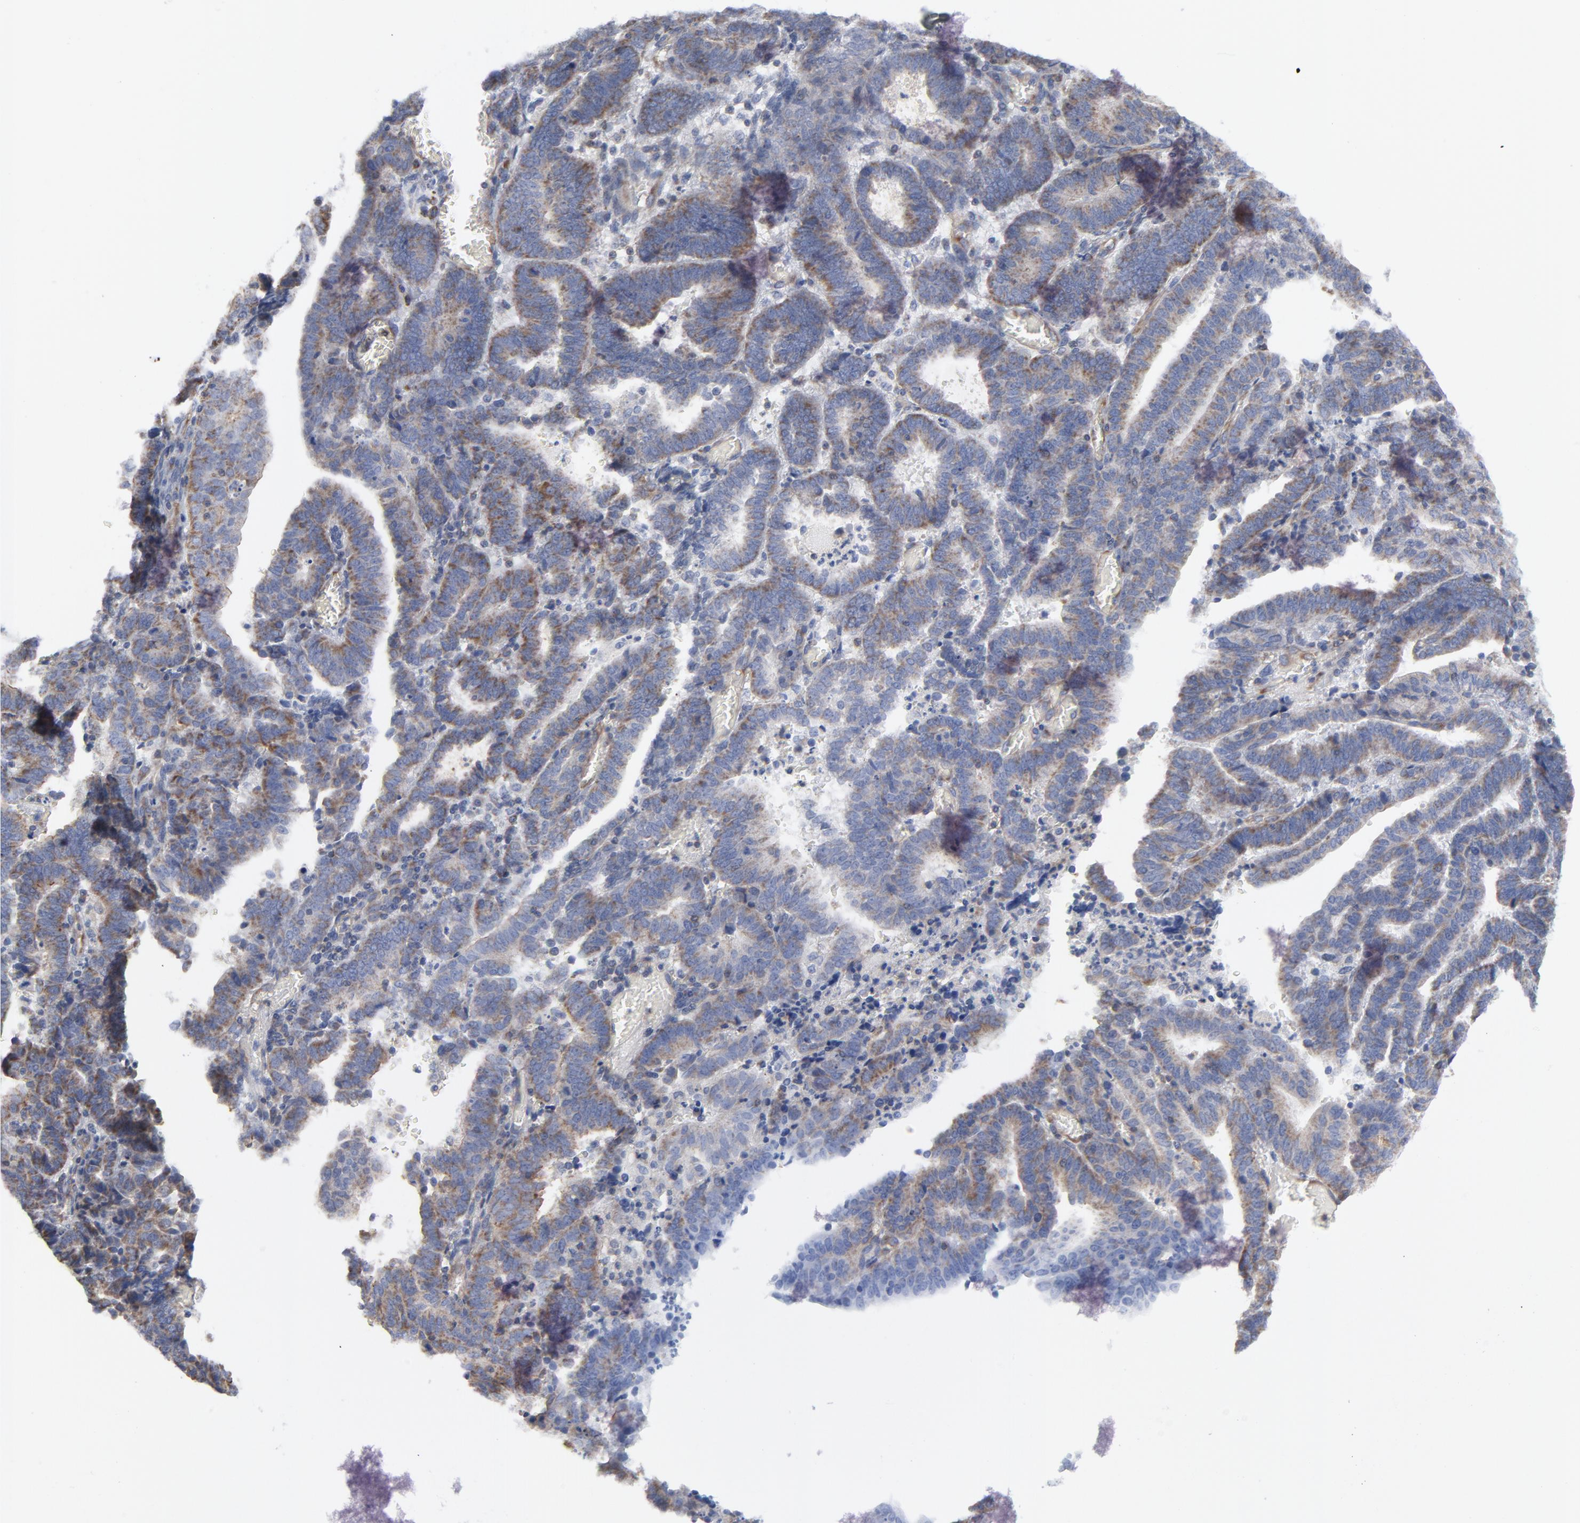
{"staining": {"intensity": "moderate", "quantity": ">75%", "location": "cytoplasmic/membranous"}, "tissue": "endometrial cancer", "cell_type": "Tumor cells", "image_type": "cancer", "snomed": [{"axis": "morphology", "description": "Adenocarcinoma, NOS"}, {"axis": "topography", "description": "Uterus"}], "caption": "Tumor cells display moderate cytoplasmic/membranous expression in about >75% of cells in endometrial adenocarcinoma.", "gene": "OXA1L", "patient": {"sex": "female", "age": 83}}